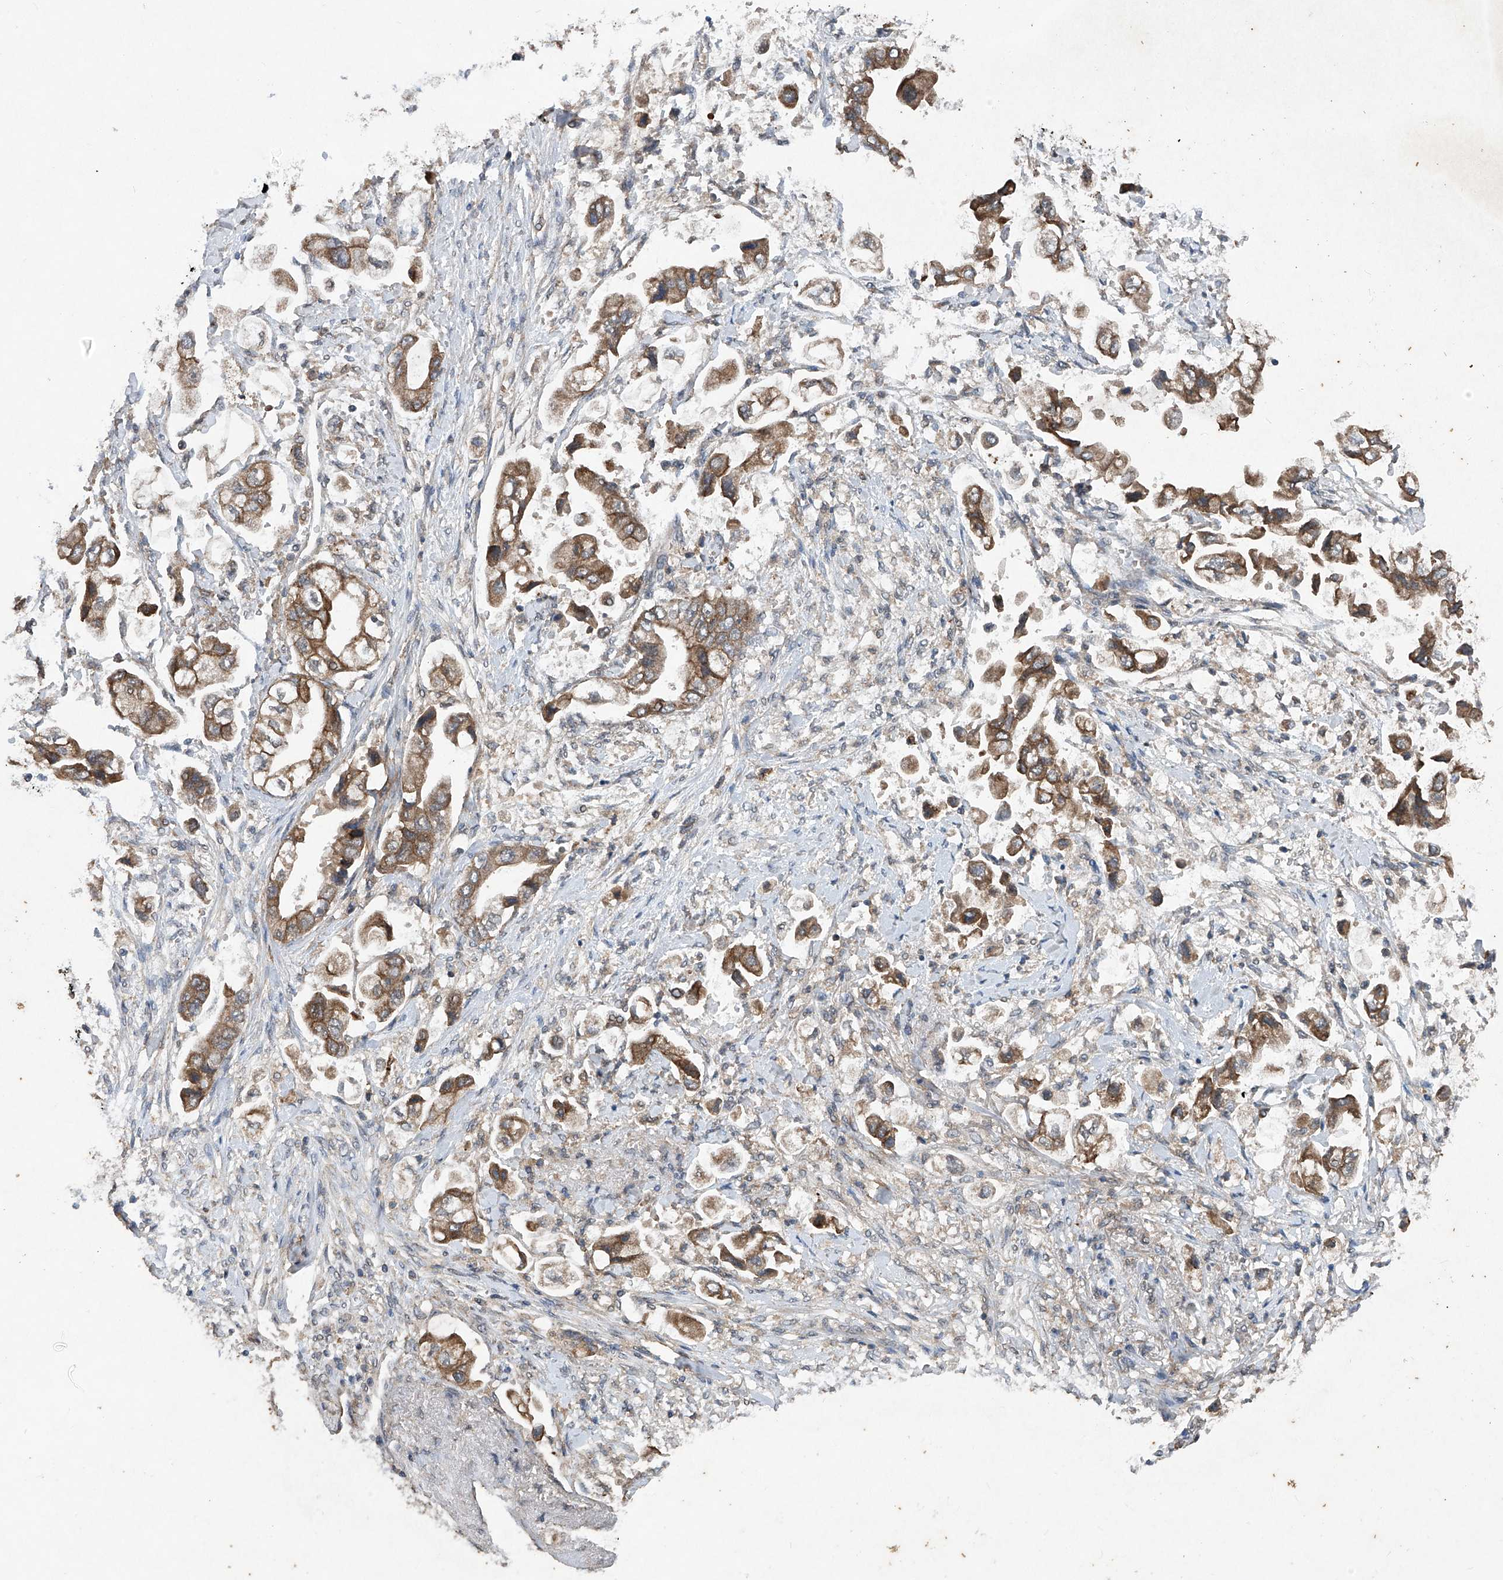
{"staining": {"intensity": "moderate", "quantity": ">75%", "location": "cytoplasmic/membranous"}, "tissue": "stomach cancer", "cell_type": "Tumor cells", "image_type": "cancer", "snomed": [{"axis": "morphology", "description": "Adenocarcinoma, NOS"}, {"axis": "topography", "description": "Stomach"}], "caption": "Immunohistochemical staining of human adenocarcinoma (stomach) shows medium levels of moderate cytoplasmic/membranous protein positivity in about >75% of tumor cells.", "gene": "SUMF2", "patient": {"sex": "male", "age": 62}}